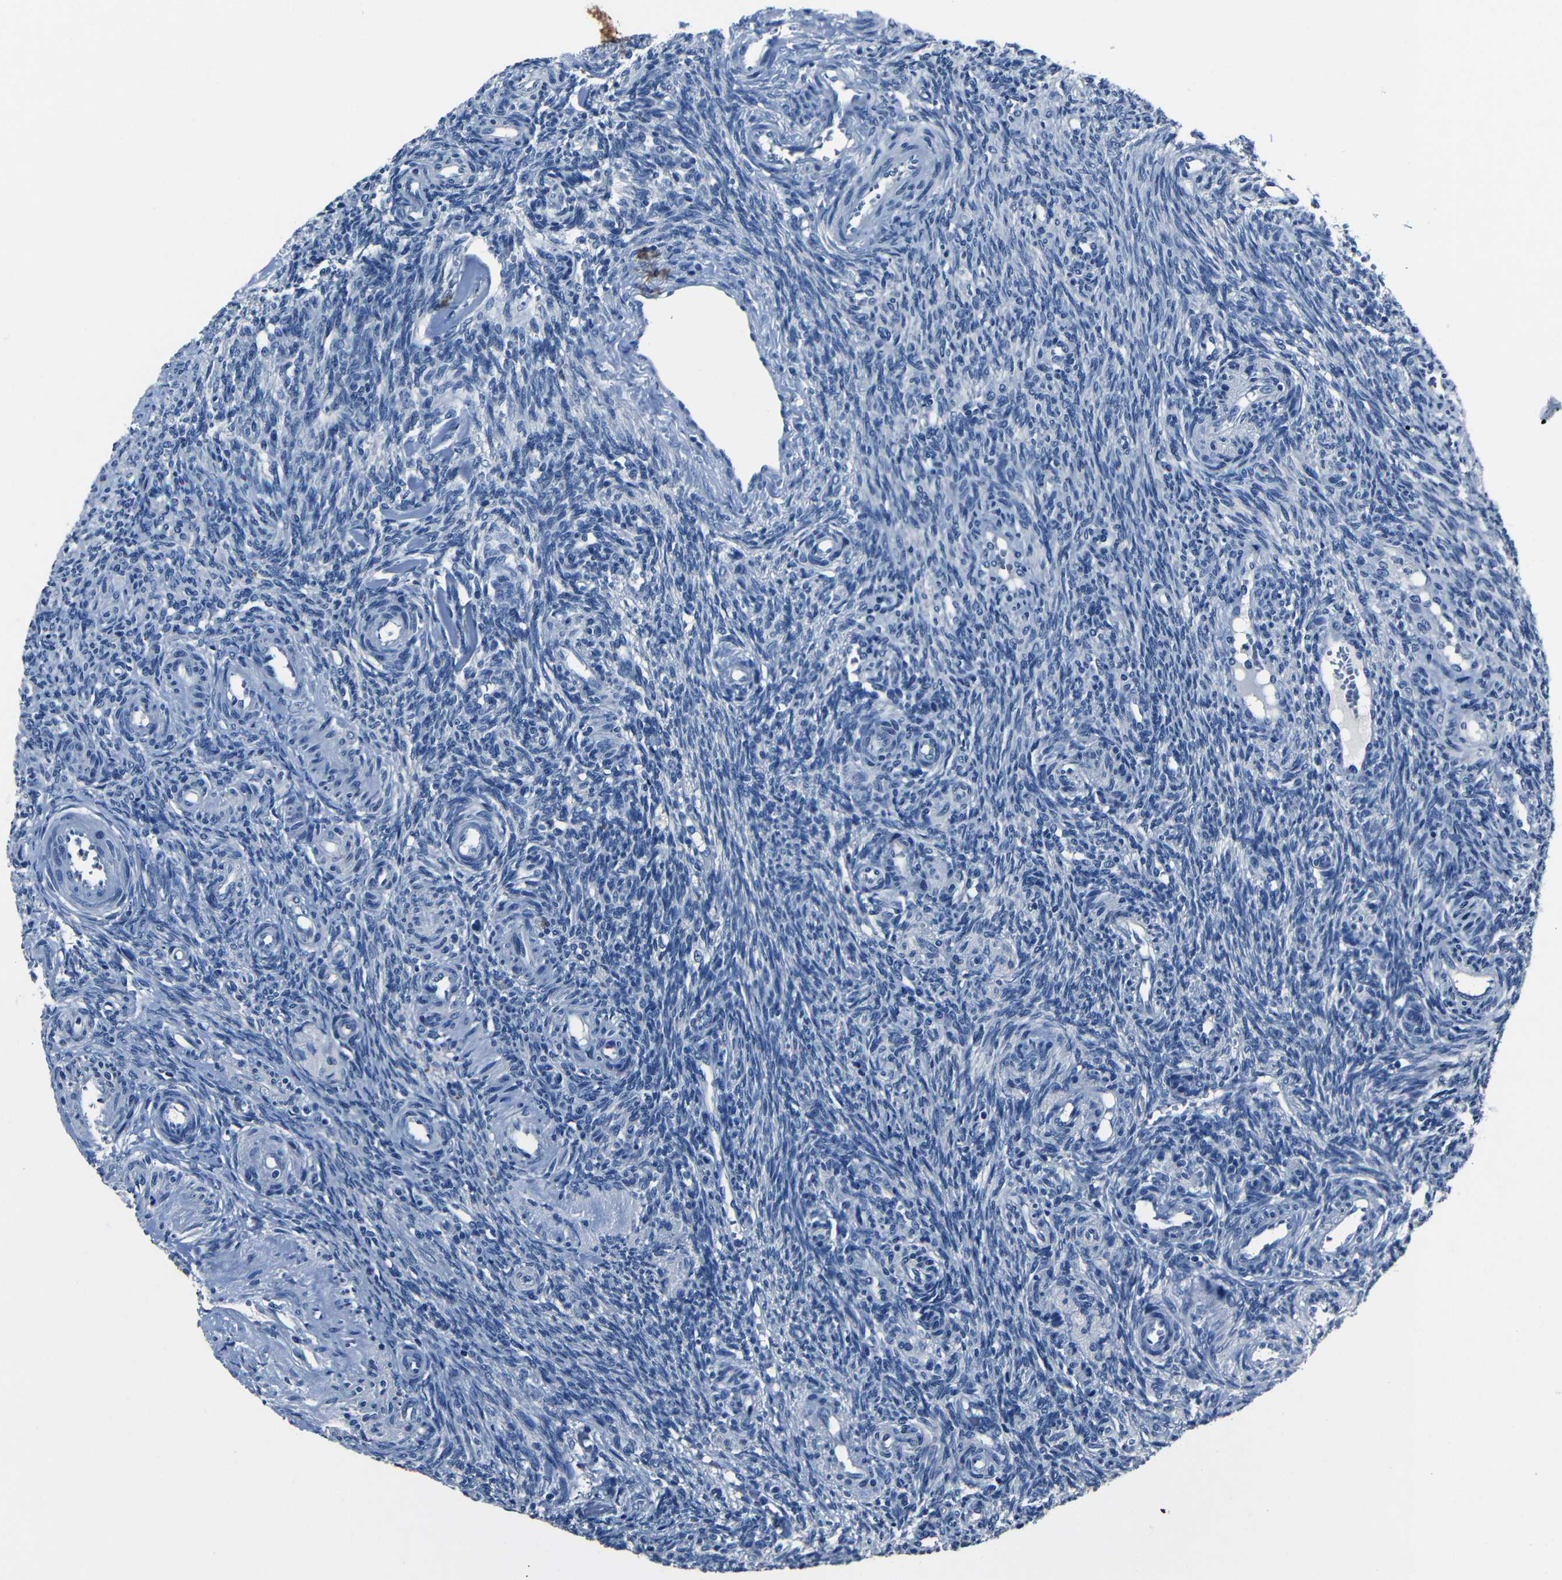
{"staining": {"intensity": "negative", "quantity": "none", "location": "none"}, "tissue": "ovary", "cell_type": "Ovarian stroma cells", "image_type": "normal", "snomed": [{"axis": "morphology", "description": "Normal tissue, NOS"}, {"axis": "topography", "description": "Ovary"}], "caption": "A high-resolution photomicrograph shows IHC staining of unremarkable ovary, which reveals no significant staining in ovarian stroma cells.", "gene": "NCMAP", "patient": {"sex": "female", "age": 41}}